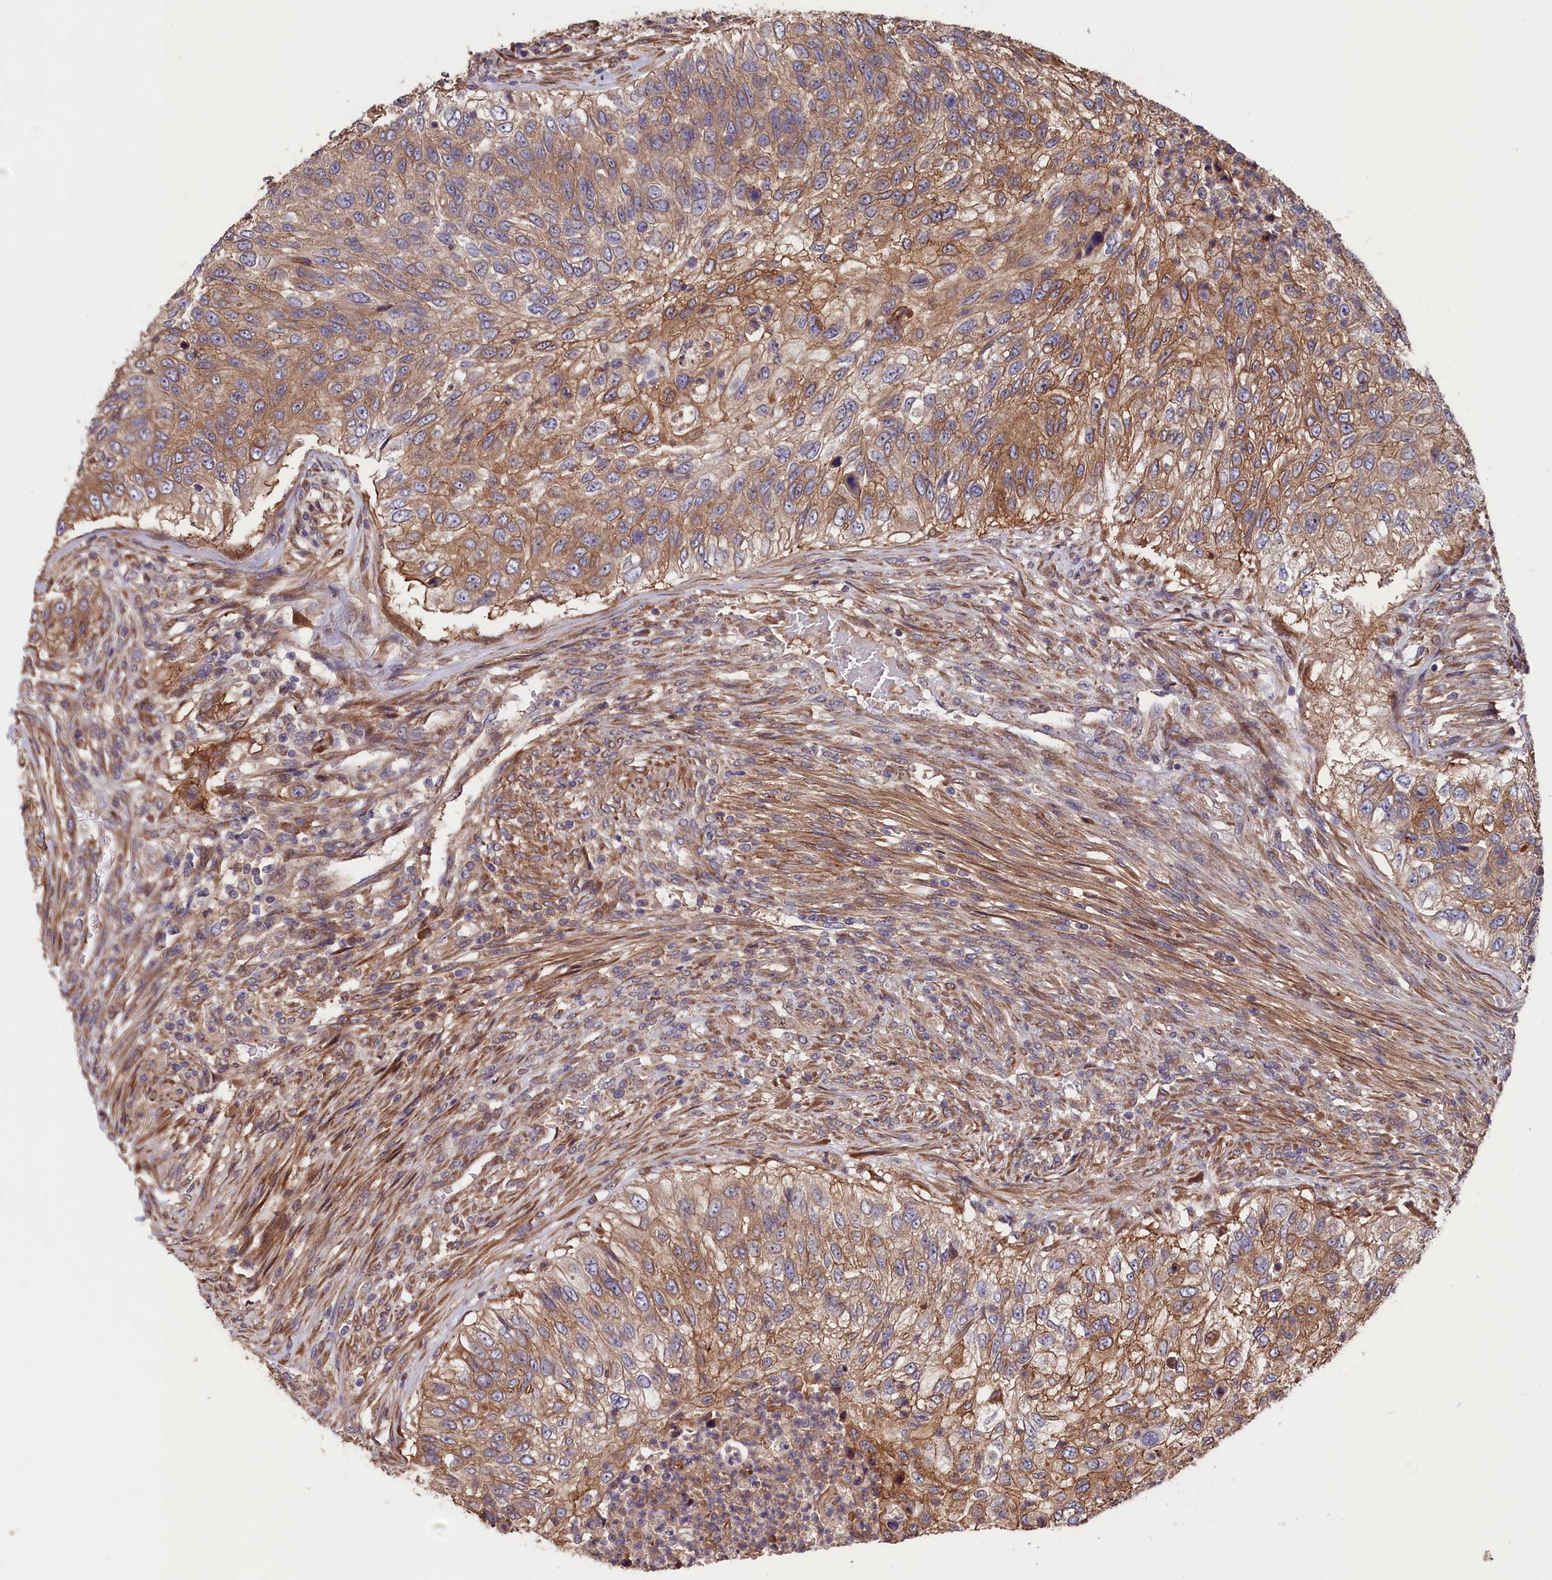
{"staining": {"intensity": "moderate", "quantity": ">75%", "location": "cytoplasmic/membranous"}, "tissue": "urothelial cancer", "cell_type": "Tumor cells", "image_type": "cancer", "snomed": [{"axis": "morphology", "description": "Urothelial carcinoma, High grade"}, {"axis": "topography", "description": "Urinary bladder"}], "caption": "About >75% of tumor cells in urothelial carcinoma (high-grade) display moderate cytoplasmic/membranous protein expression as visualized by brown immunohistochemical staining.", "gene": "GREB1L", "patient": {"sex": "female", "age": 60}}